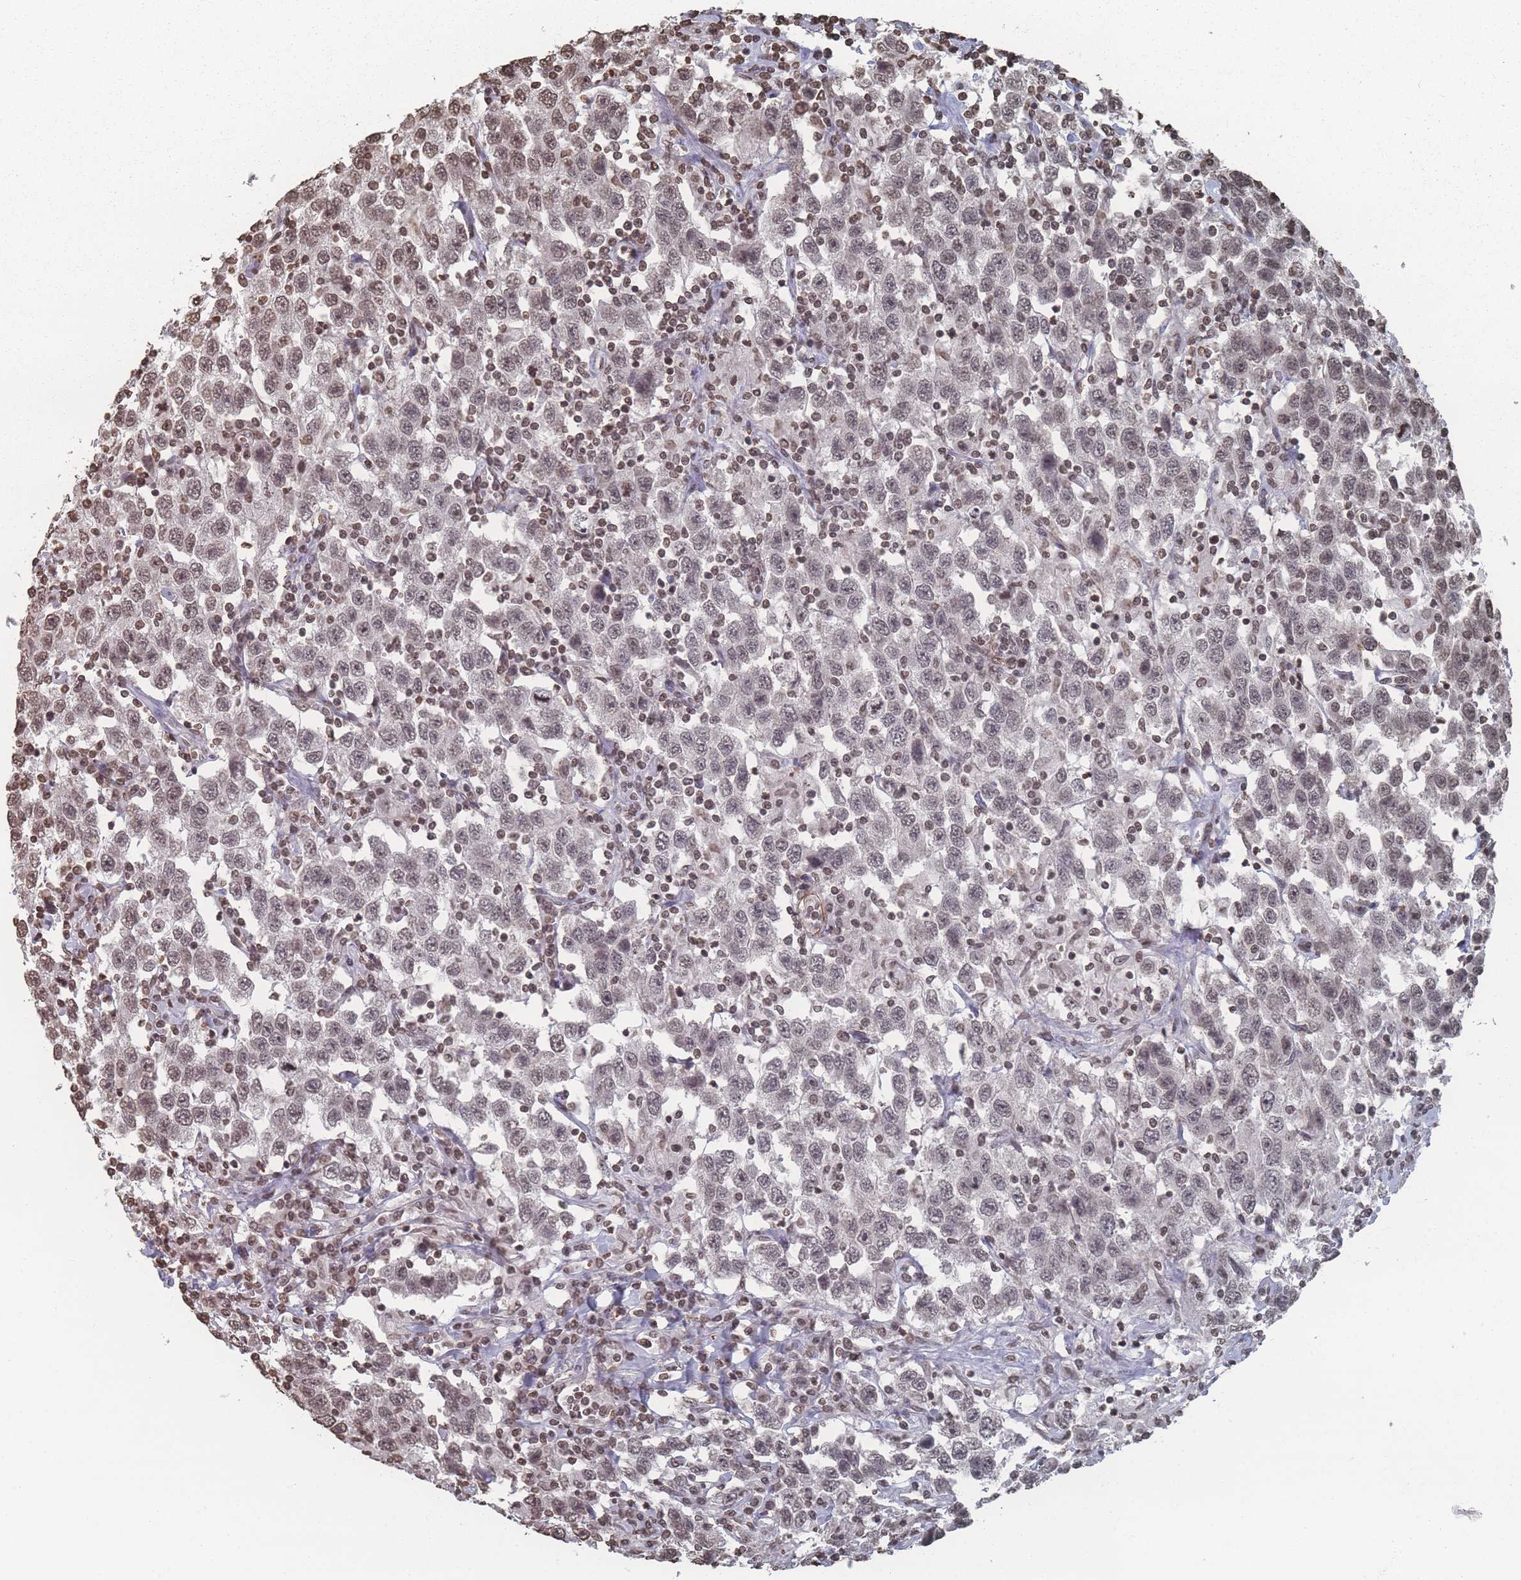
{"staining": {"intensity": "weak", "quantity": "25%-75%", "location": "nuclear"}, "tissue": "testis cancer", "cell_type": "Tumor cells", "image_type": "cancer", "snomed": [{"axis": "morphology", "description": "Seminoma, NOS"}, {"axis": "topography", "description": "Testis"}], "caption": "Immunohistochemical staining of testis cancer (seminoma) shows weak nuclear protein expression in about 25%-75% of tumor cells. (IHC, brightfield microscopy, high magnification).", "gene": "PLEKHG5", "patient": {"sex": "male", "age": 41}}